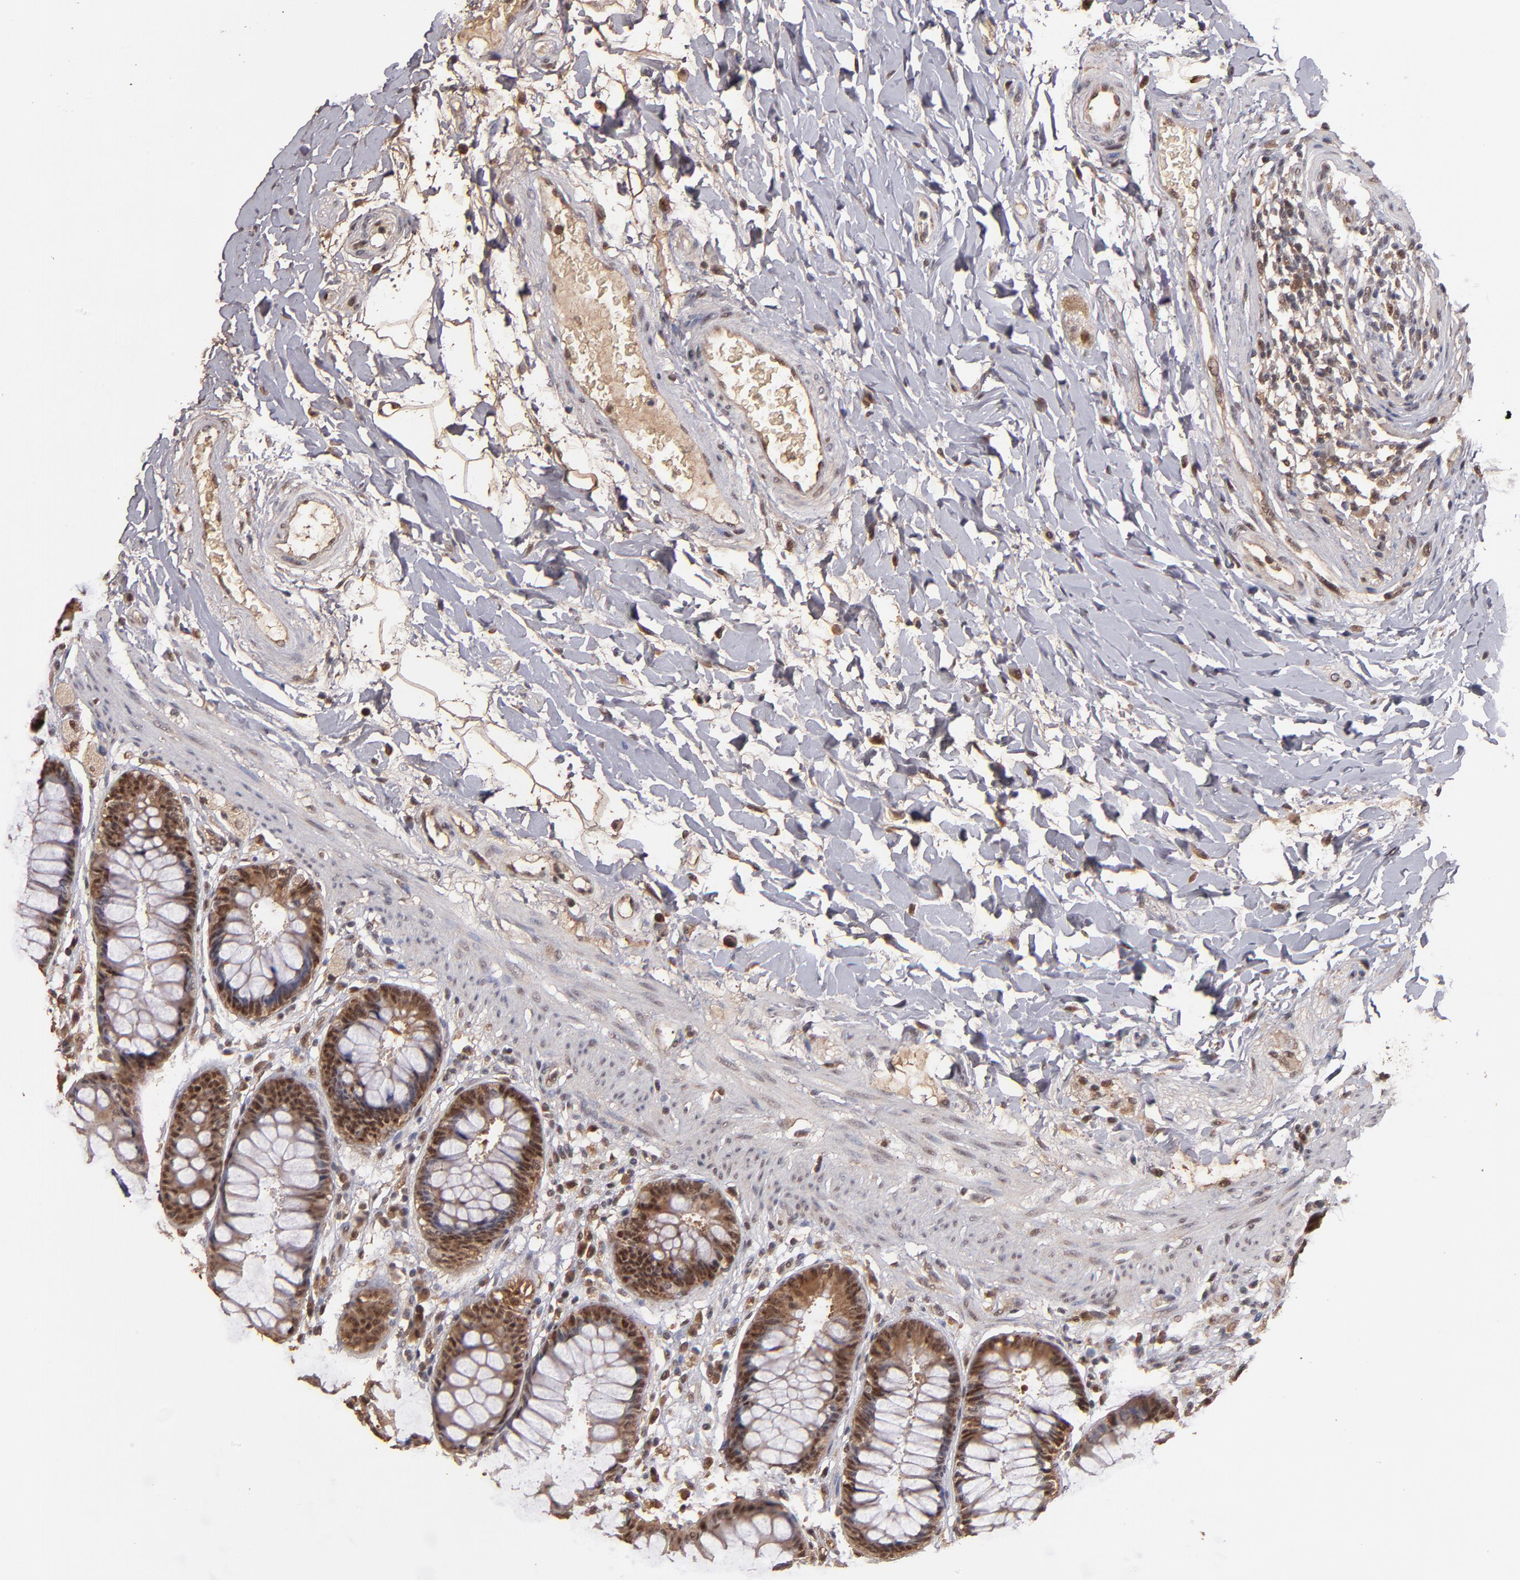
{"staining": {"intensity": "moderate", "quantity": ">75%", "location": "cytoplasmic/membranous,nuclear"}, "tissue": "rectum", "cell_type": "Glandular cells", "image_type": "normal", "snomed": [{"axis": "morphology", "description": "Normal tissue, NOS"}, {"axis": "topography", "description": "Rectum"}], "caption": "IHC photomicrograph of normal rectum: rectum stained using immunohistochemistry displays medium levels of moderate protein expression localized specifically in the cytoplasmic/membranous,nuclear of glandular cells, appearing as a cytoplasmic/membranous,nuclear brown color.", "gene": "EAPP", "patient": {"sex": "female", "age": 46}}